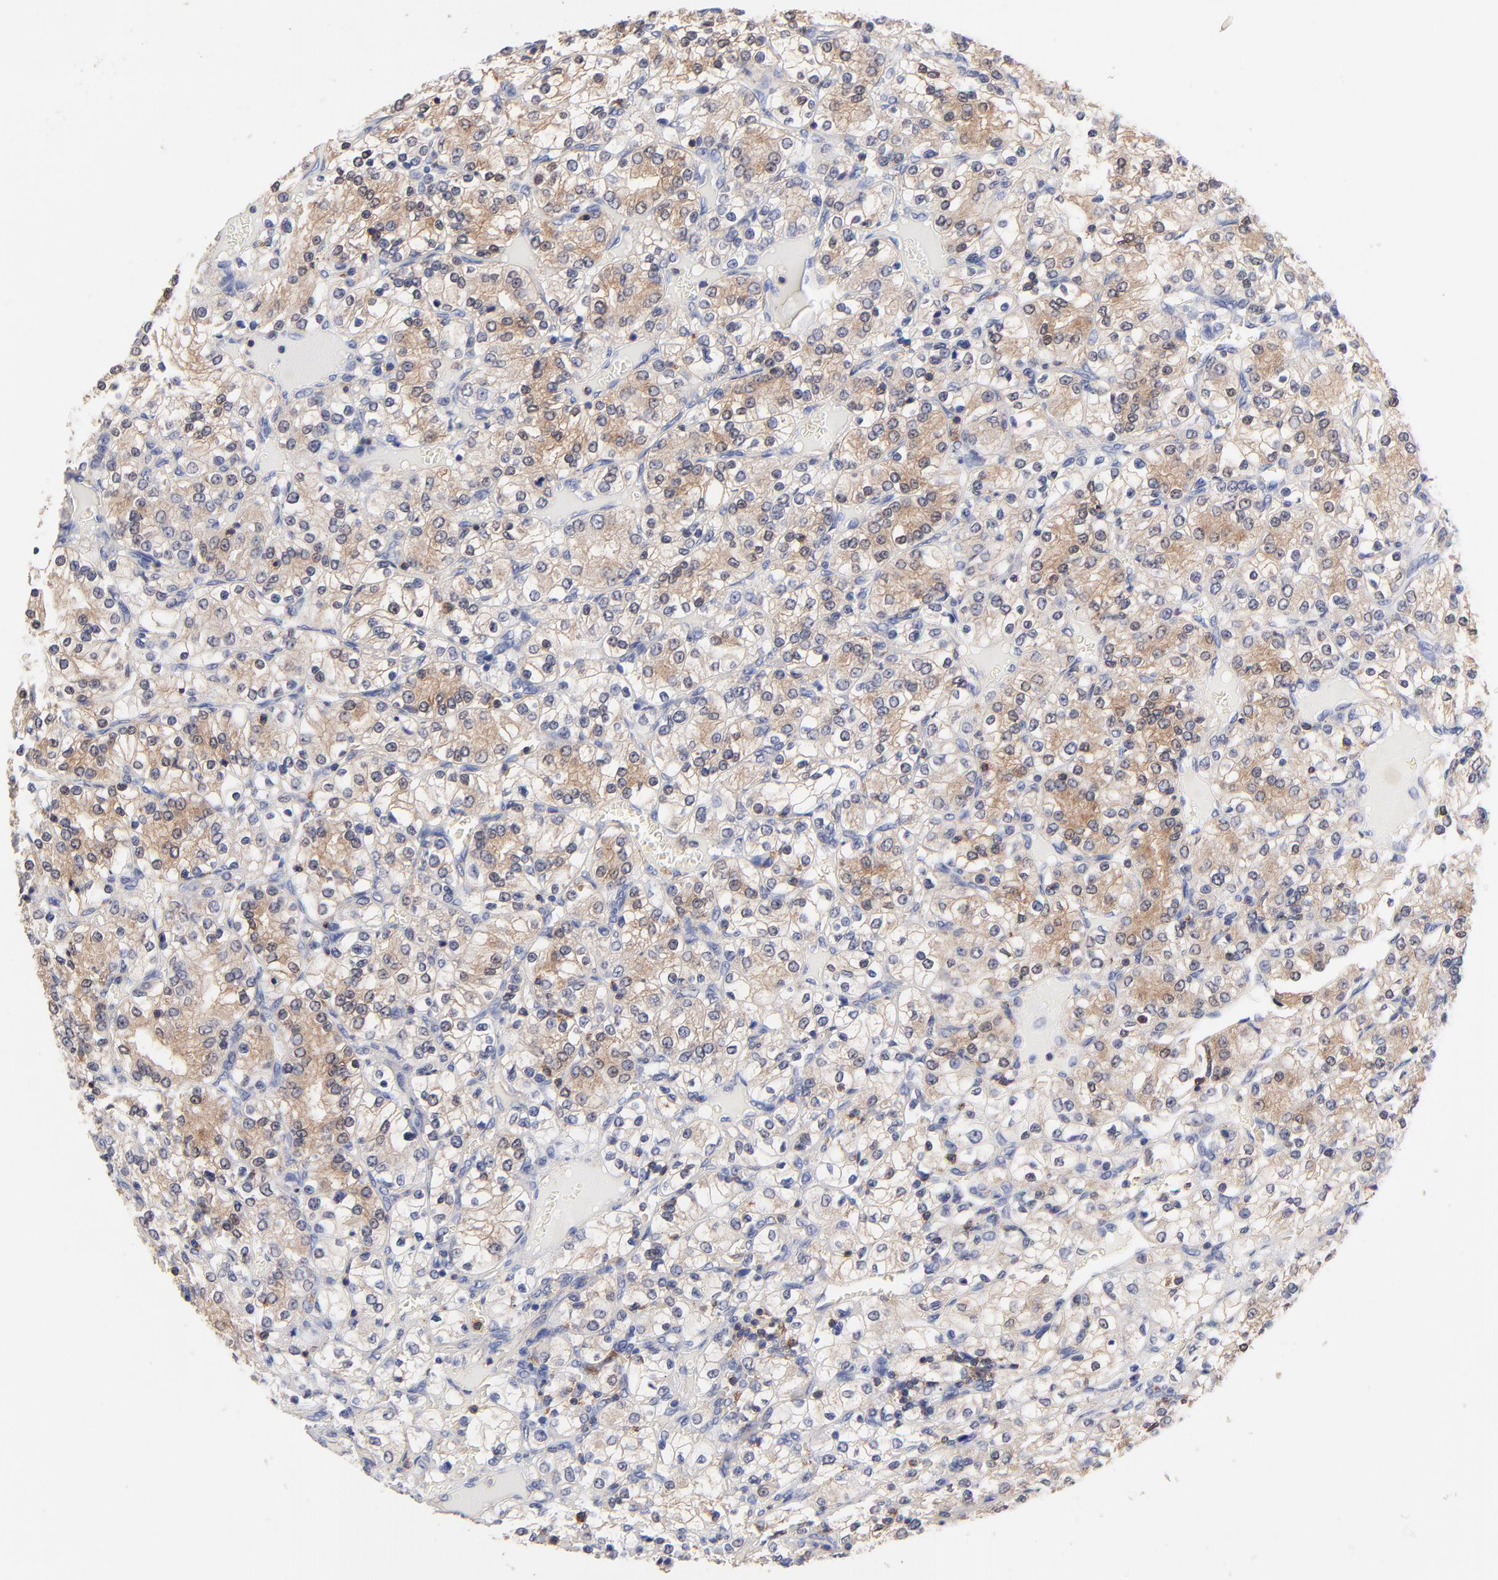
{"staining": {"intensity": "moderate", "quantity": "25%-75%", "location": "cytoplasmic/membranous"}, "tissue": "renal cancer", "cell_type": "Tumor cells", "image_type": "cancer", "snomed": [{"axis": "morphology", "description": "Adenocarcinoma, NOS"}, {"axis": "topography", "description": "Kidney"}], "caption": "This is an image of immunohistochemistry (IHC) staining of adenocarcinoma (renal), which shows moderate expression in the cytoplasmic/membranous of tumor cells.", "gene": "ASL", "patient": {"sex": "female", "age": 62}}